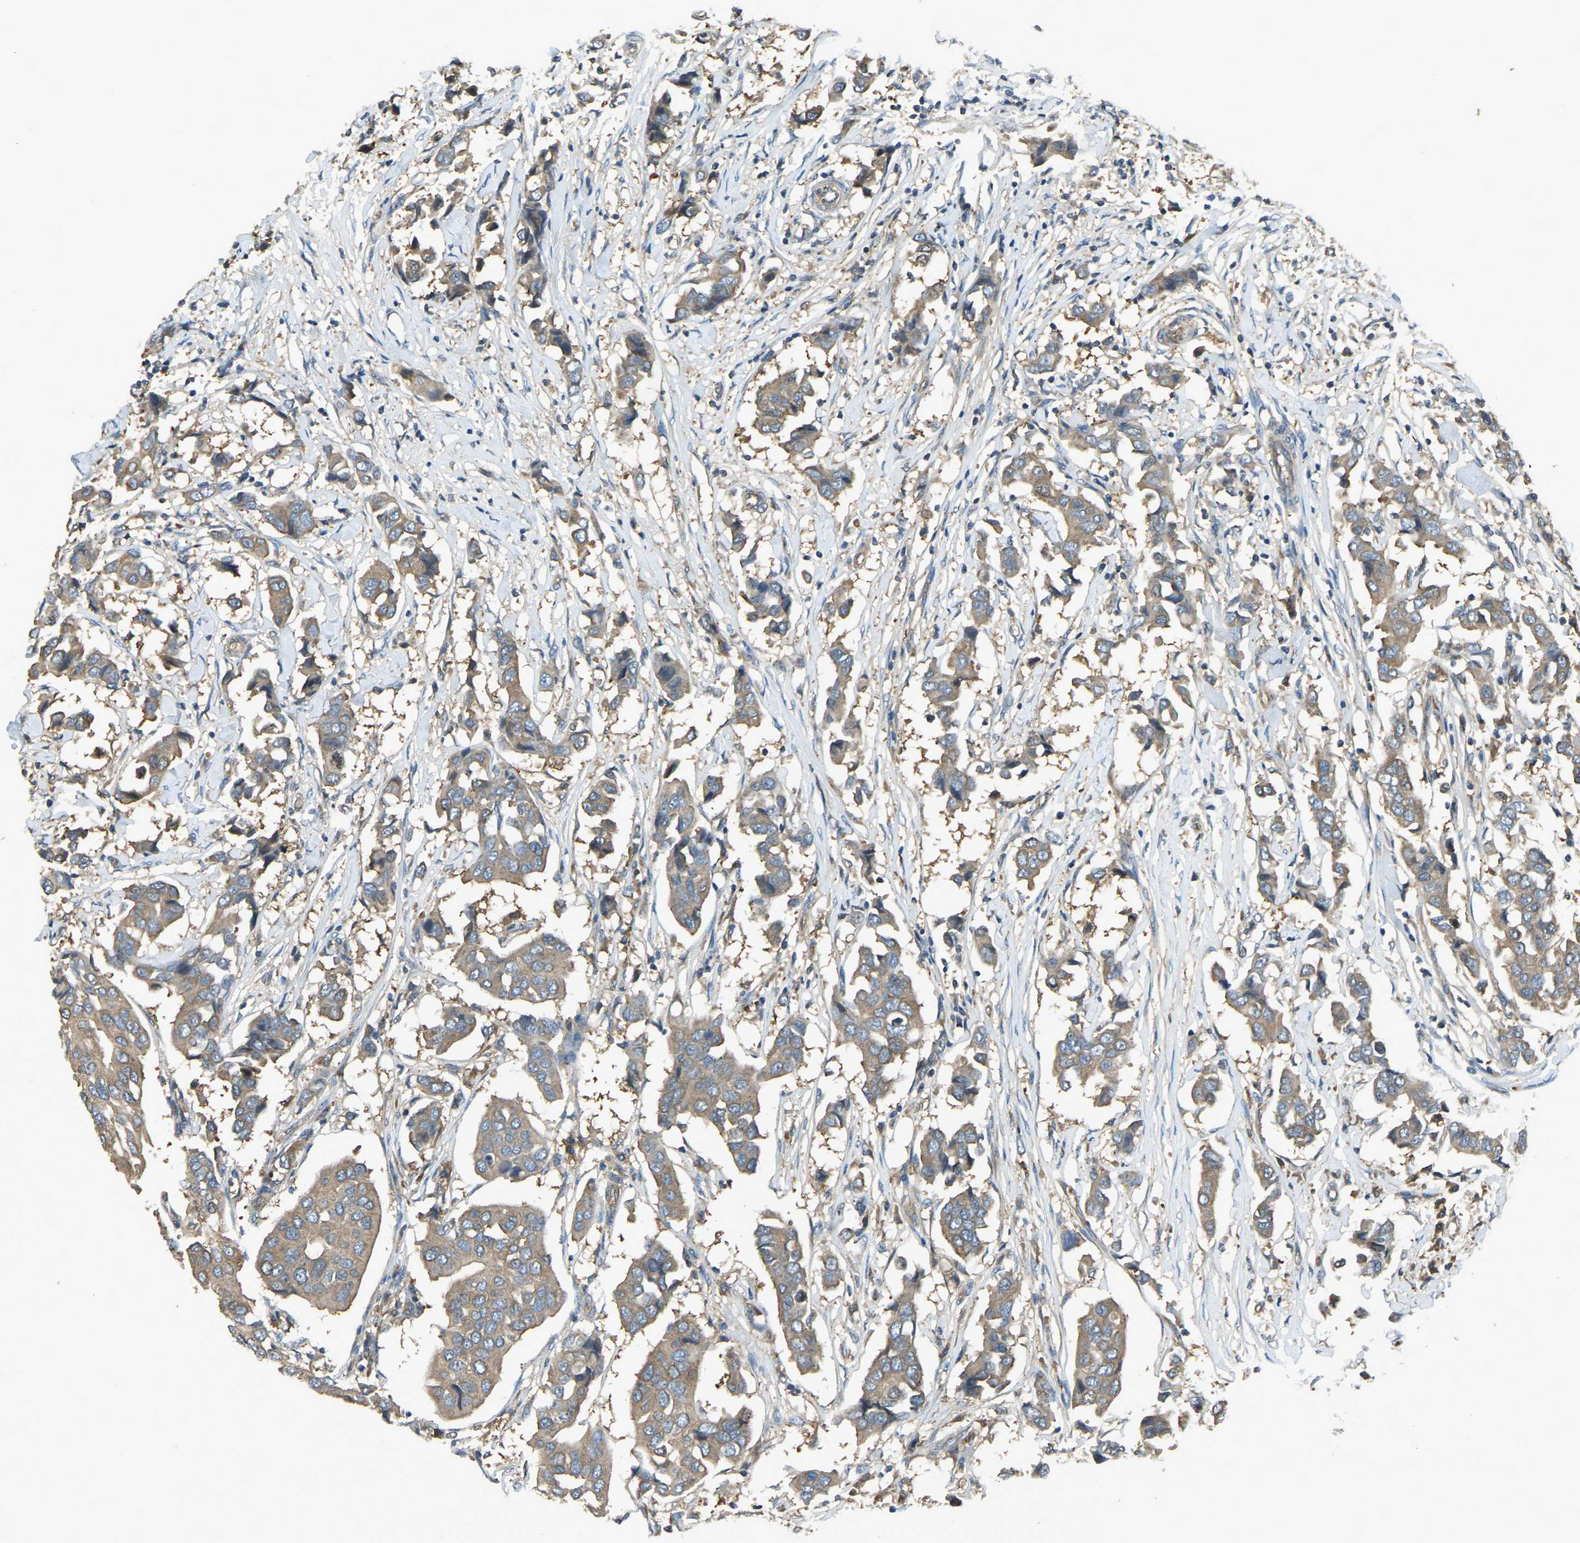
{"staining": {"intensity": "moderate", "quantity": ">75%", "location": "cytoplasmic/membranous"}, "tissue": "breast cancer", "cell_type": "Tumor cells", "image_type": "cancer", "snomed": [{"axis": "morphology", "description": "Duct carcinoma"}, {"axis": "topography", "description": "Breast"}], "caption": "Approximately >75% of tumor cells in breast cancer (intraductal carcinoma) reveal moderate cytoplasmic/membranous protein positivity as visualized by brown immunohistochemical staining.", "gene": "AIMP1", "patient": {"sex": "female", "age": 80}}